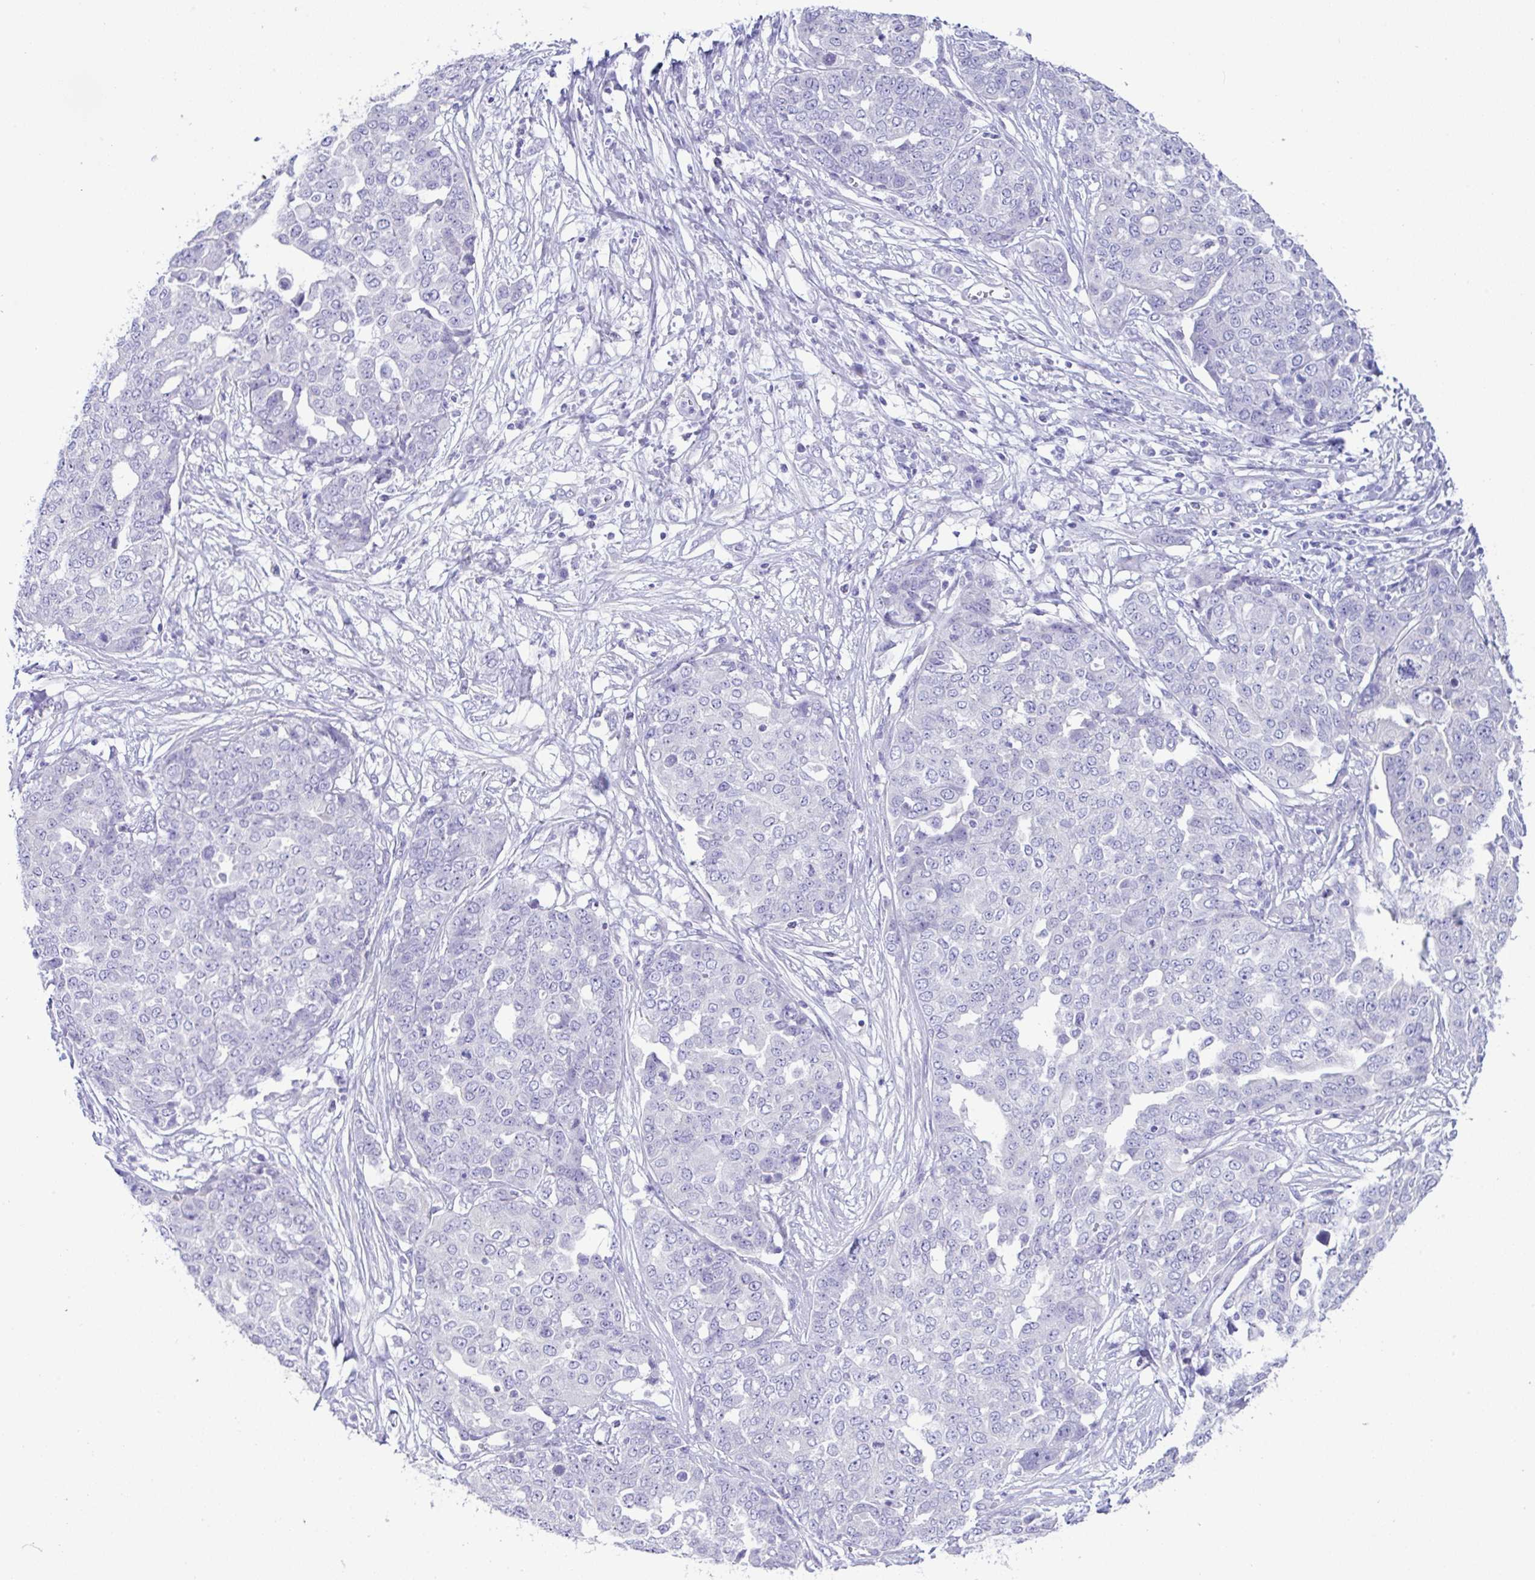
{"staining": {"intensity": "negative", "quantity": "none", "location": "none"}, "tissue": "ovarian cancer", "cell_type": "Tumor cells", "image_type": "cancer", "snomed": [{"axis": "morphology", "description": "Cystadenocarcinoma, serous, NOS"}, {"axis": "topography", "description": "Soft tissue"}, {"axis": "topography", "description": "Ovary"}], "caption": "Ovarian cancer (serous cystadenocarcinoma) was stained to show a protein in brown. There is no significant expression in tumor cells.", "gene": "MED11", "patient": {"sex": "female", "age": 57}}